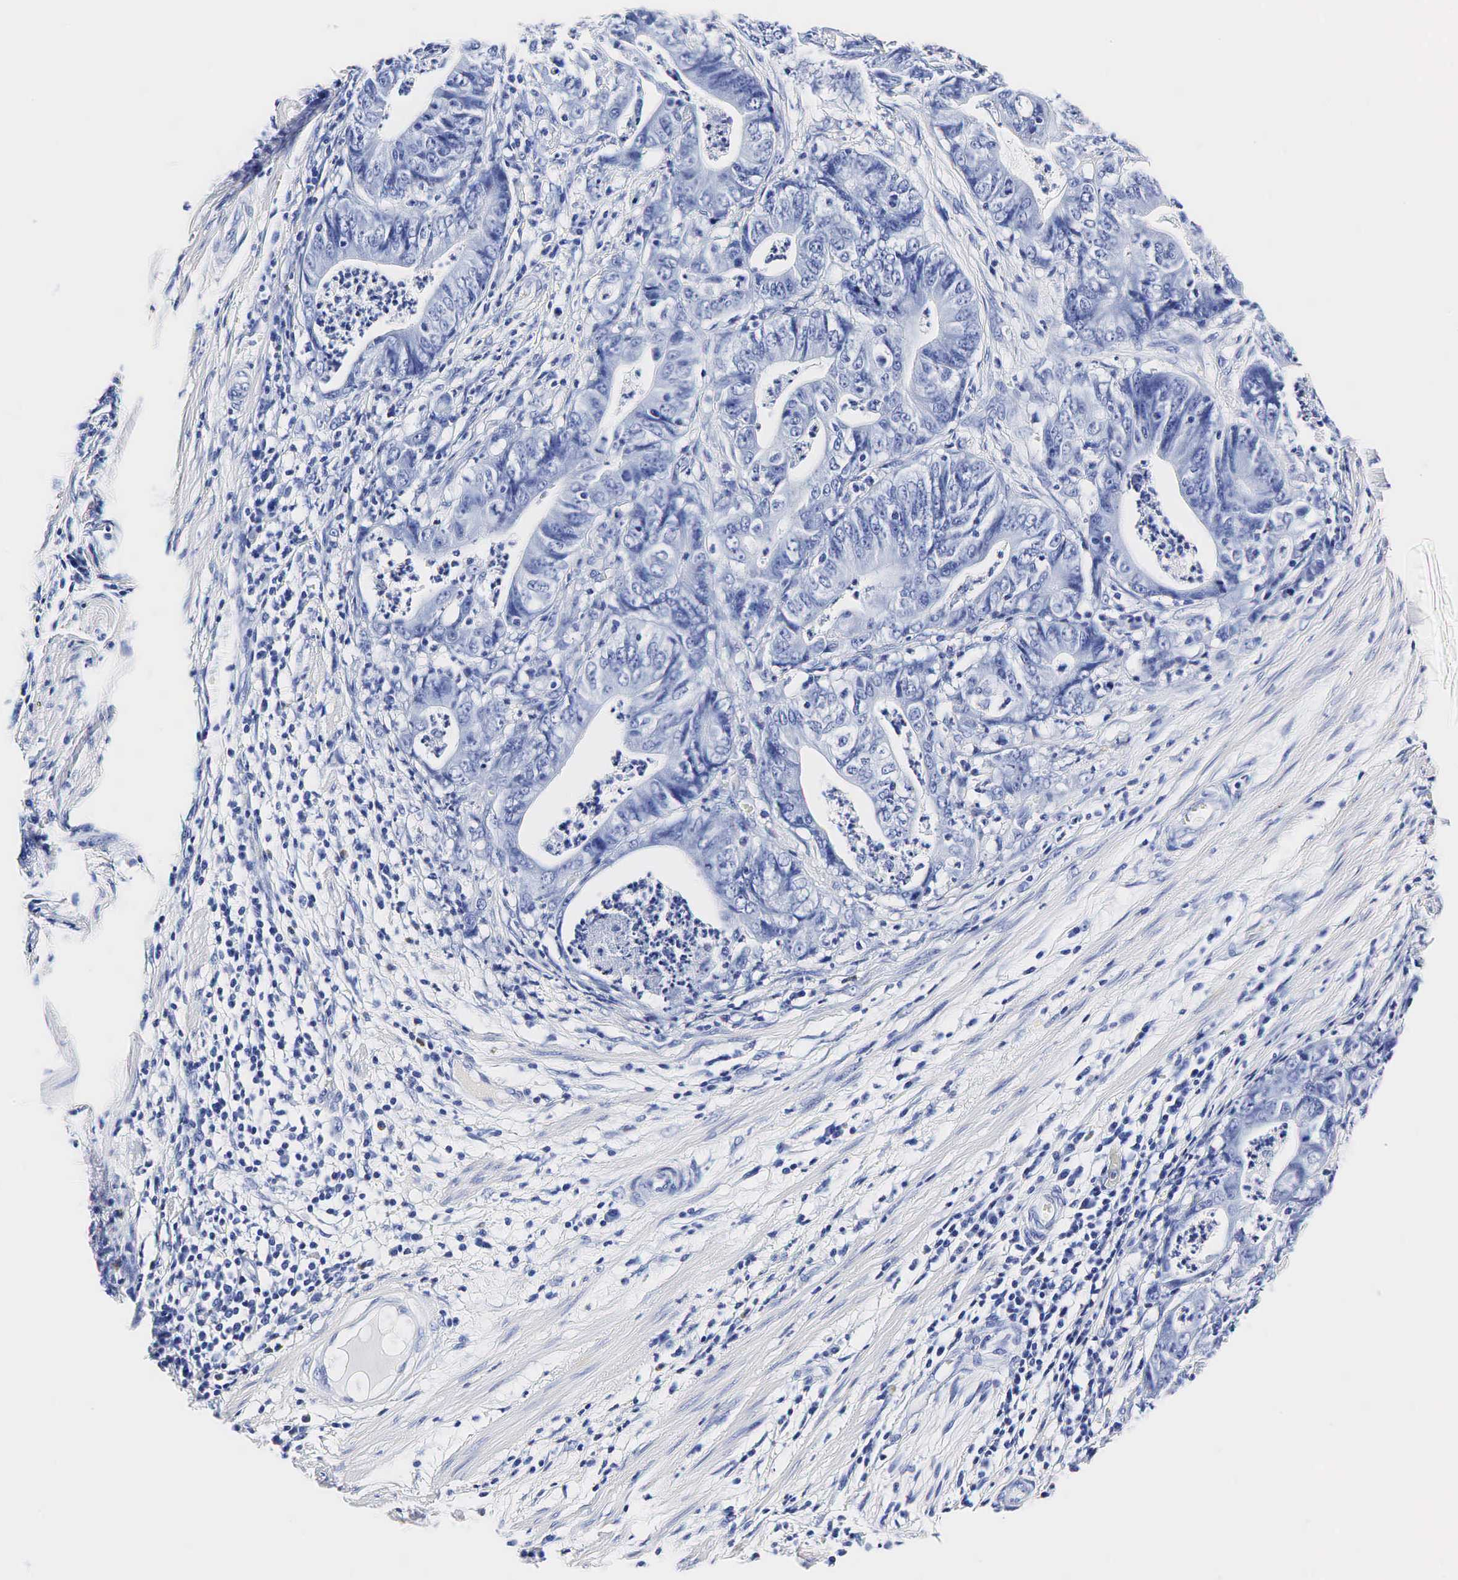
{"staining": {"intensity": "negative", "quantity": "none", "location": "none"}, "tissue": "stomach cancer", "cell_type": "Tumor cells", "image_type": "cancer", "snomed": [{"axis": "morphology", "description": "Adenocarcinoma, NOS"}, {"axis": "topography", "description": "Stomach, lower"}], "caption": "An immunohistochemistry (IHC) histopathology image of stomach adenocarcinoma is shown. There is no staining in tumor cells of stomach adenocarcinoma.", "gene": "TG", "patient": {"sex": "female", "age": 86}}